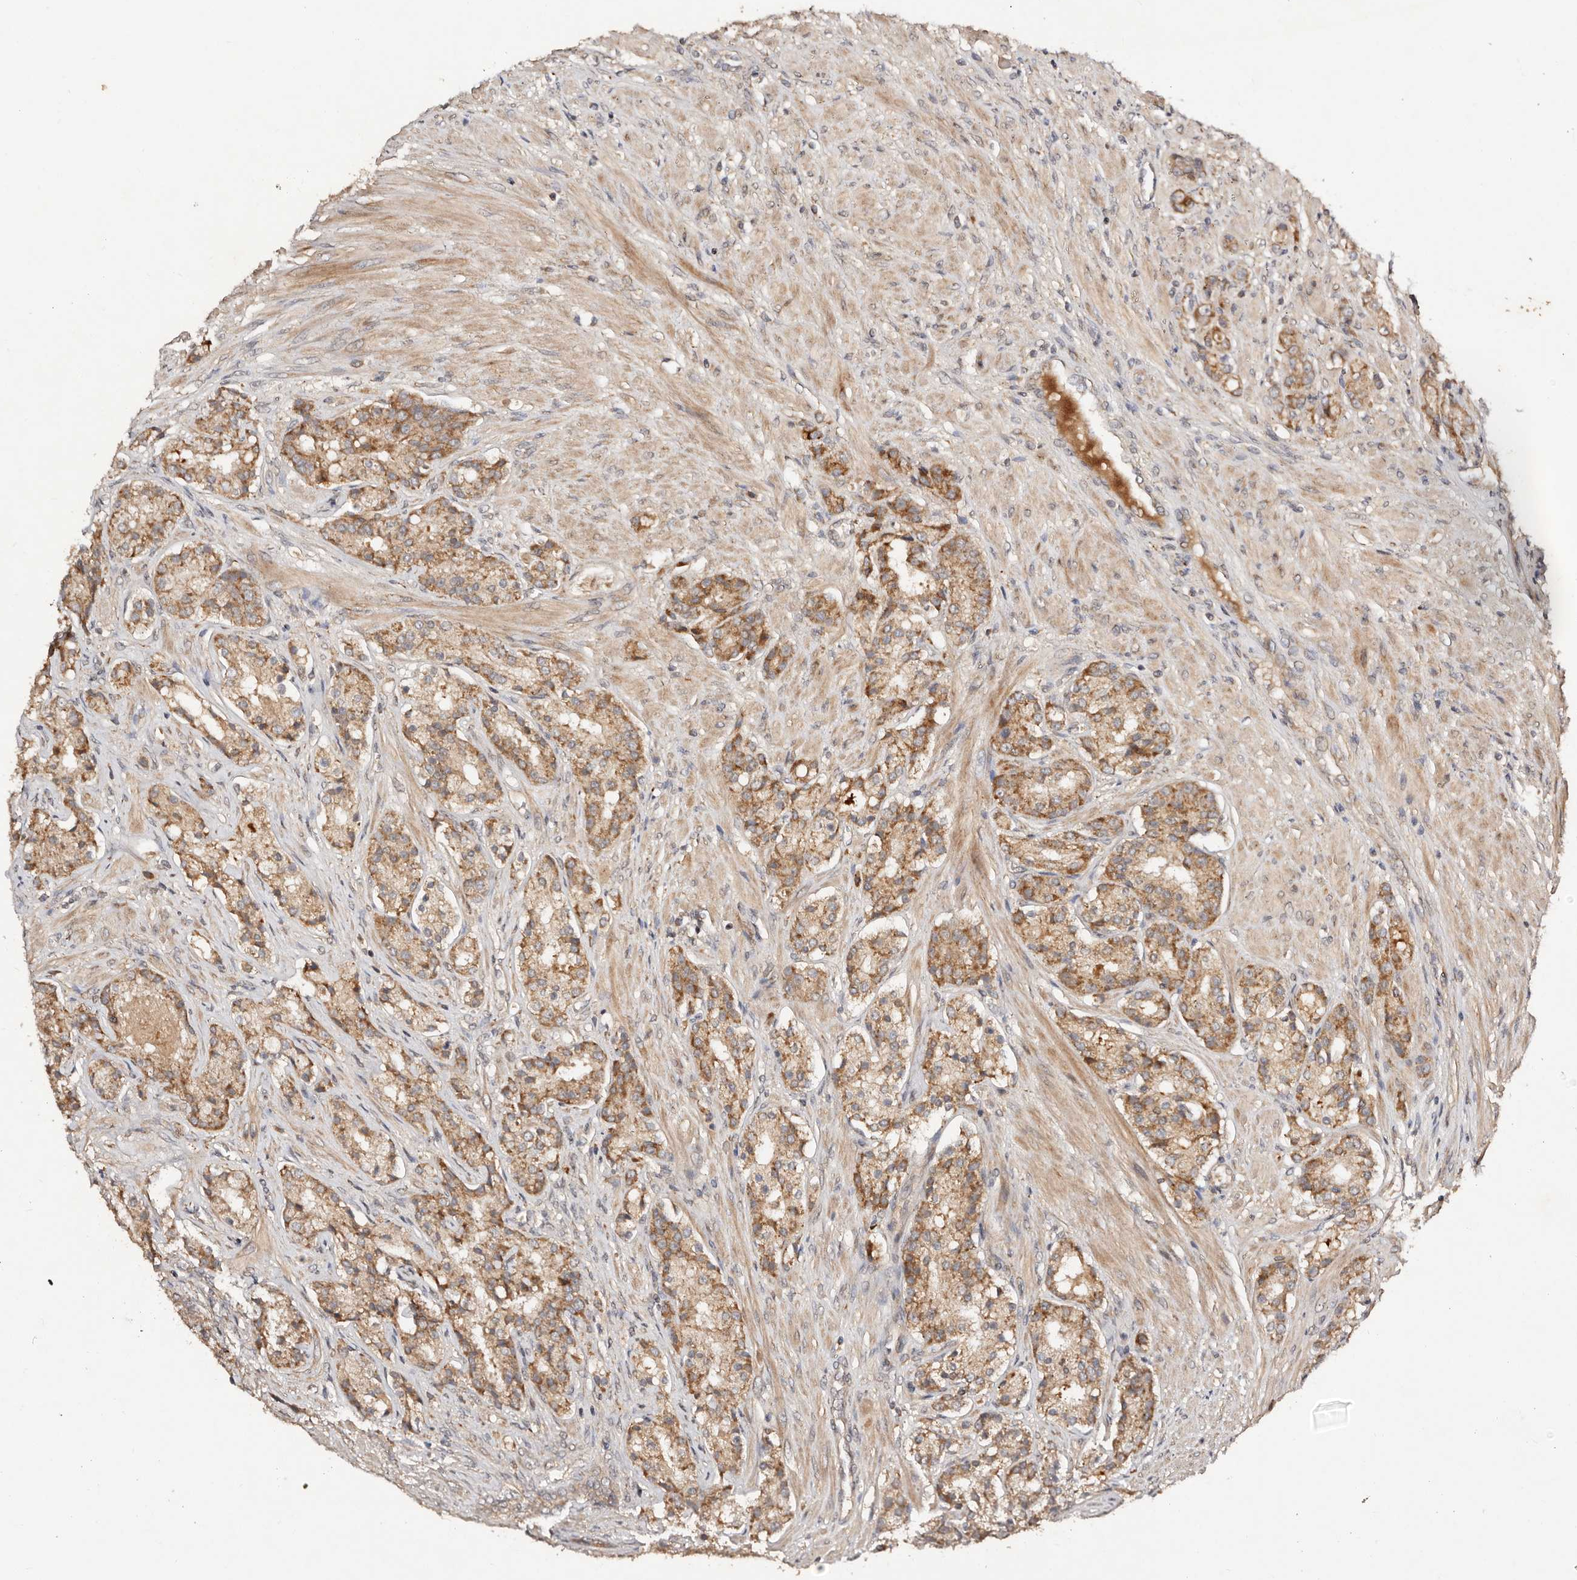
{"staining": {"intensity": "moderate", "quantity": ">75%", "location": "cytoplasmic/membranous"}, "tissue": "prostate cancer", "cell_type": "Tumor cells", "image_type": "cancer", "snomed": [{"axis": "morphology", "description": "Adenocarcinoma, High grade"}, {"axis": "topography", "description": "Prostate"}], "caption": "This is an image of immunohistochemistry (IHC) staining of prostate adenocarcinoma (high-grade), which shows moderate positivity in the cytoplasmic/membranous of tumor cells.", "gene": "DENND11", "patient": {"sex": "male", "age": 60}}